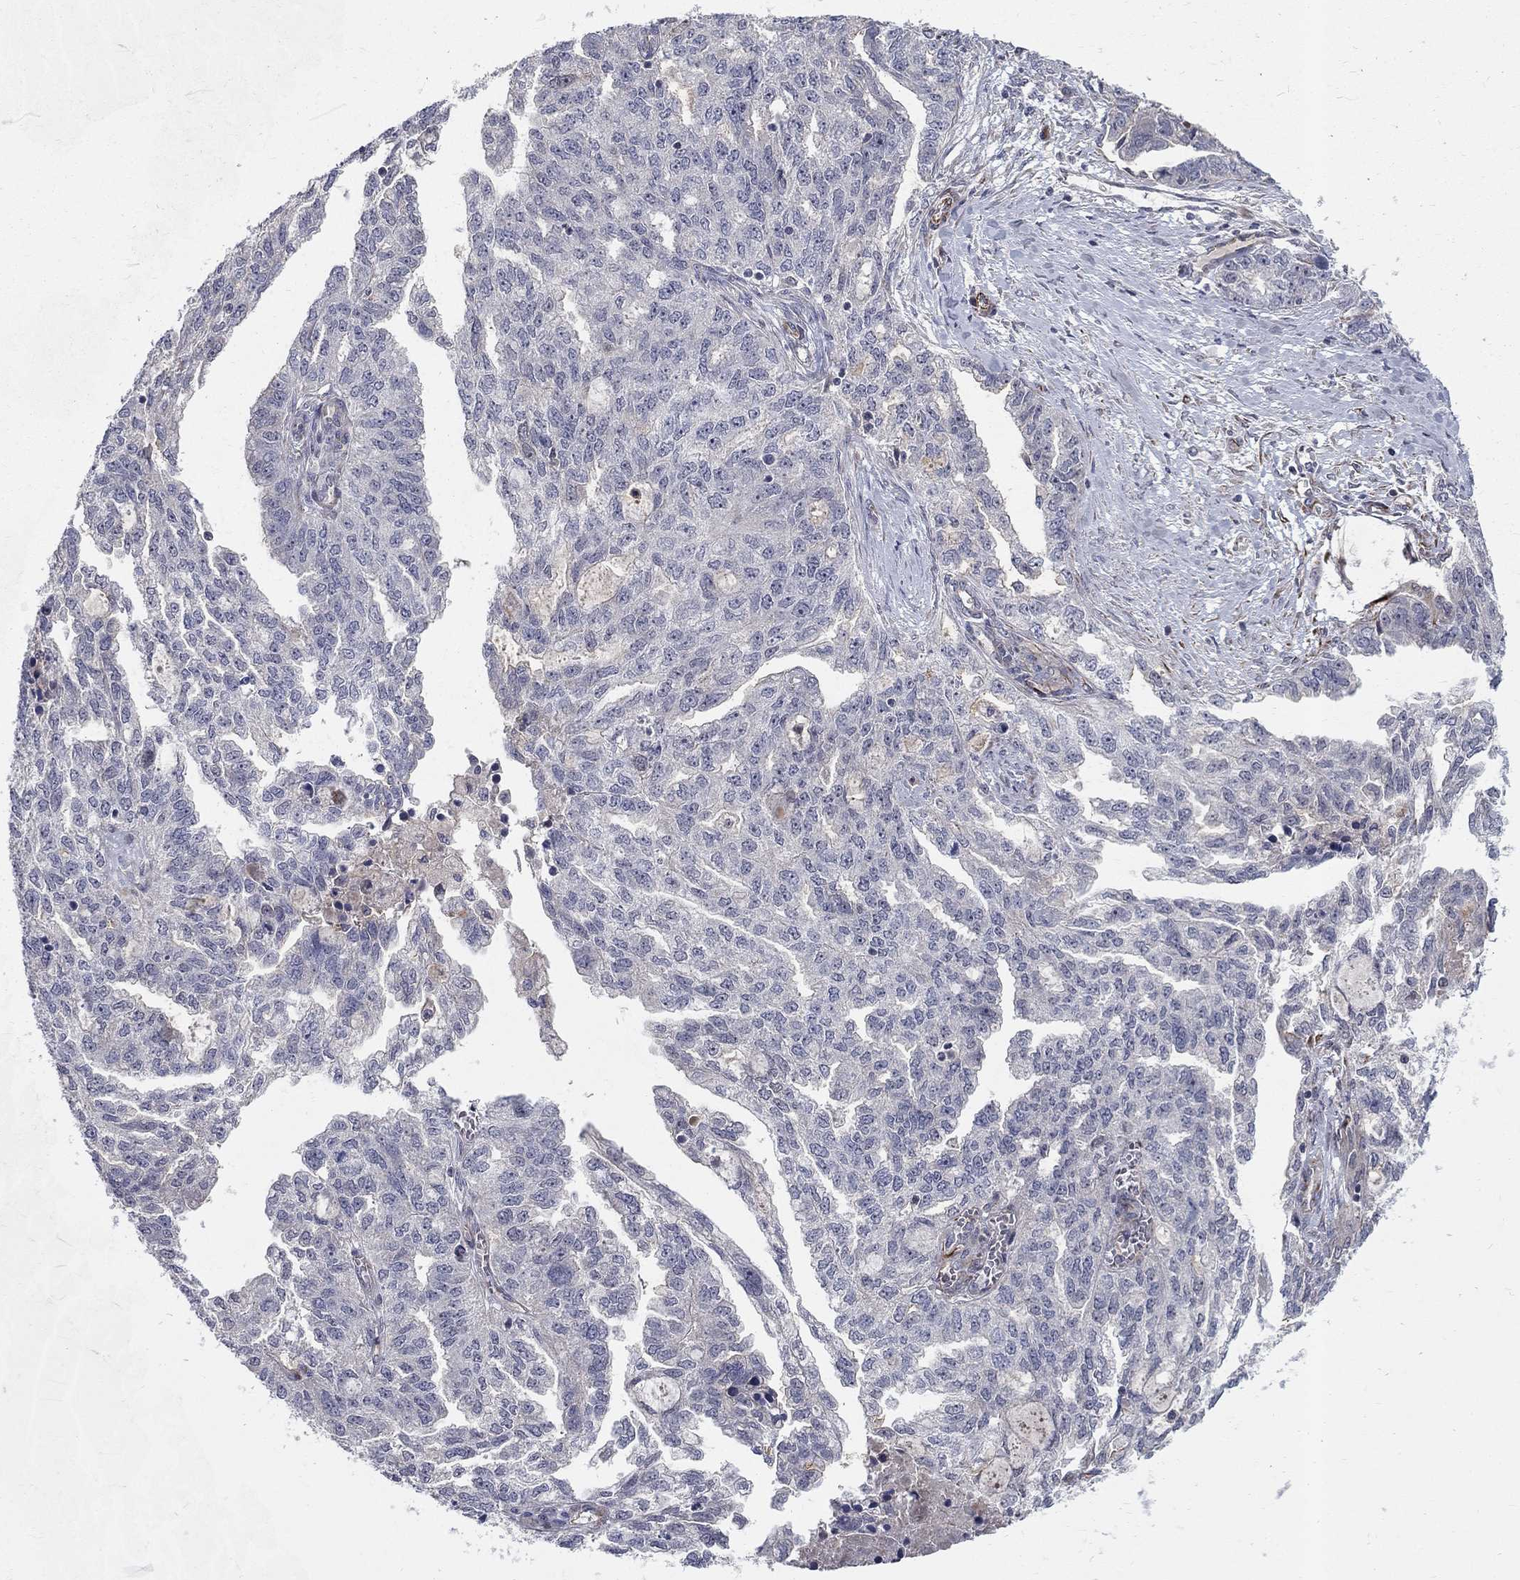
{"staining": {"intensity": "negative", "quantity": "none", "location": "none"}, "tissue": "ovarian cancer", "cell_type": "Tumor cells", "image_type": "cancer", "snomed": [{"axis": "morphology", "description": "Cystadenocarcinoma, serous, NOS"}, {"axis": "topography", "description": "Ovary"}], "caption": "Ovarian serous cystadenocarcinoma was stained to show a protein in brown. There is no significant expression in tumor cells.", "gene": "MSRA", "patient": {"sex": "female", "age": 51}}